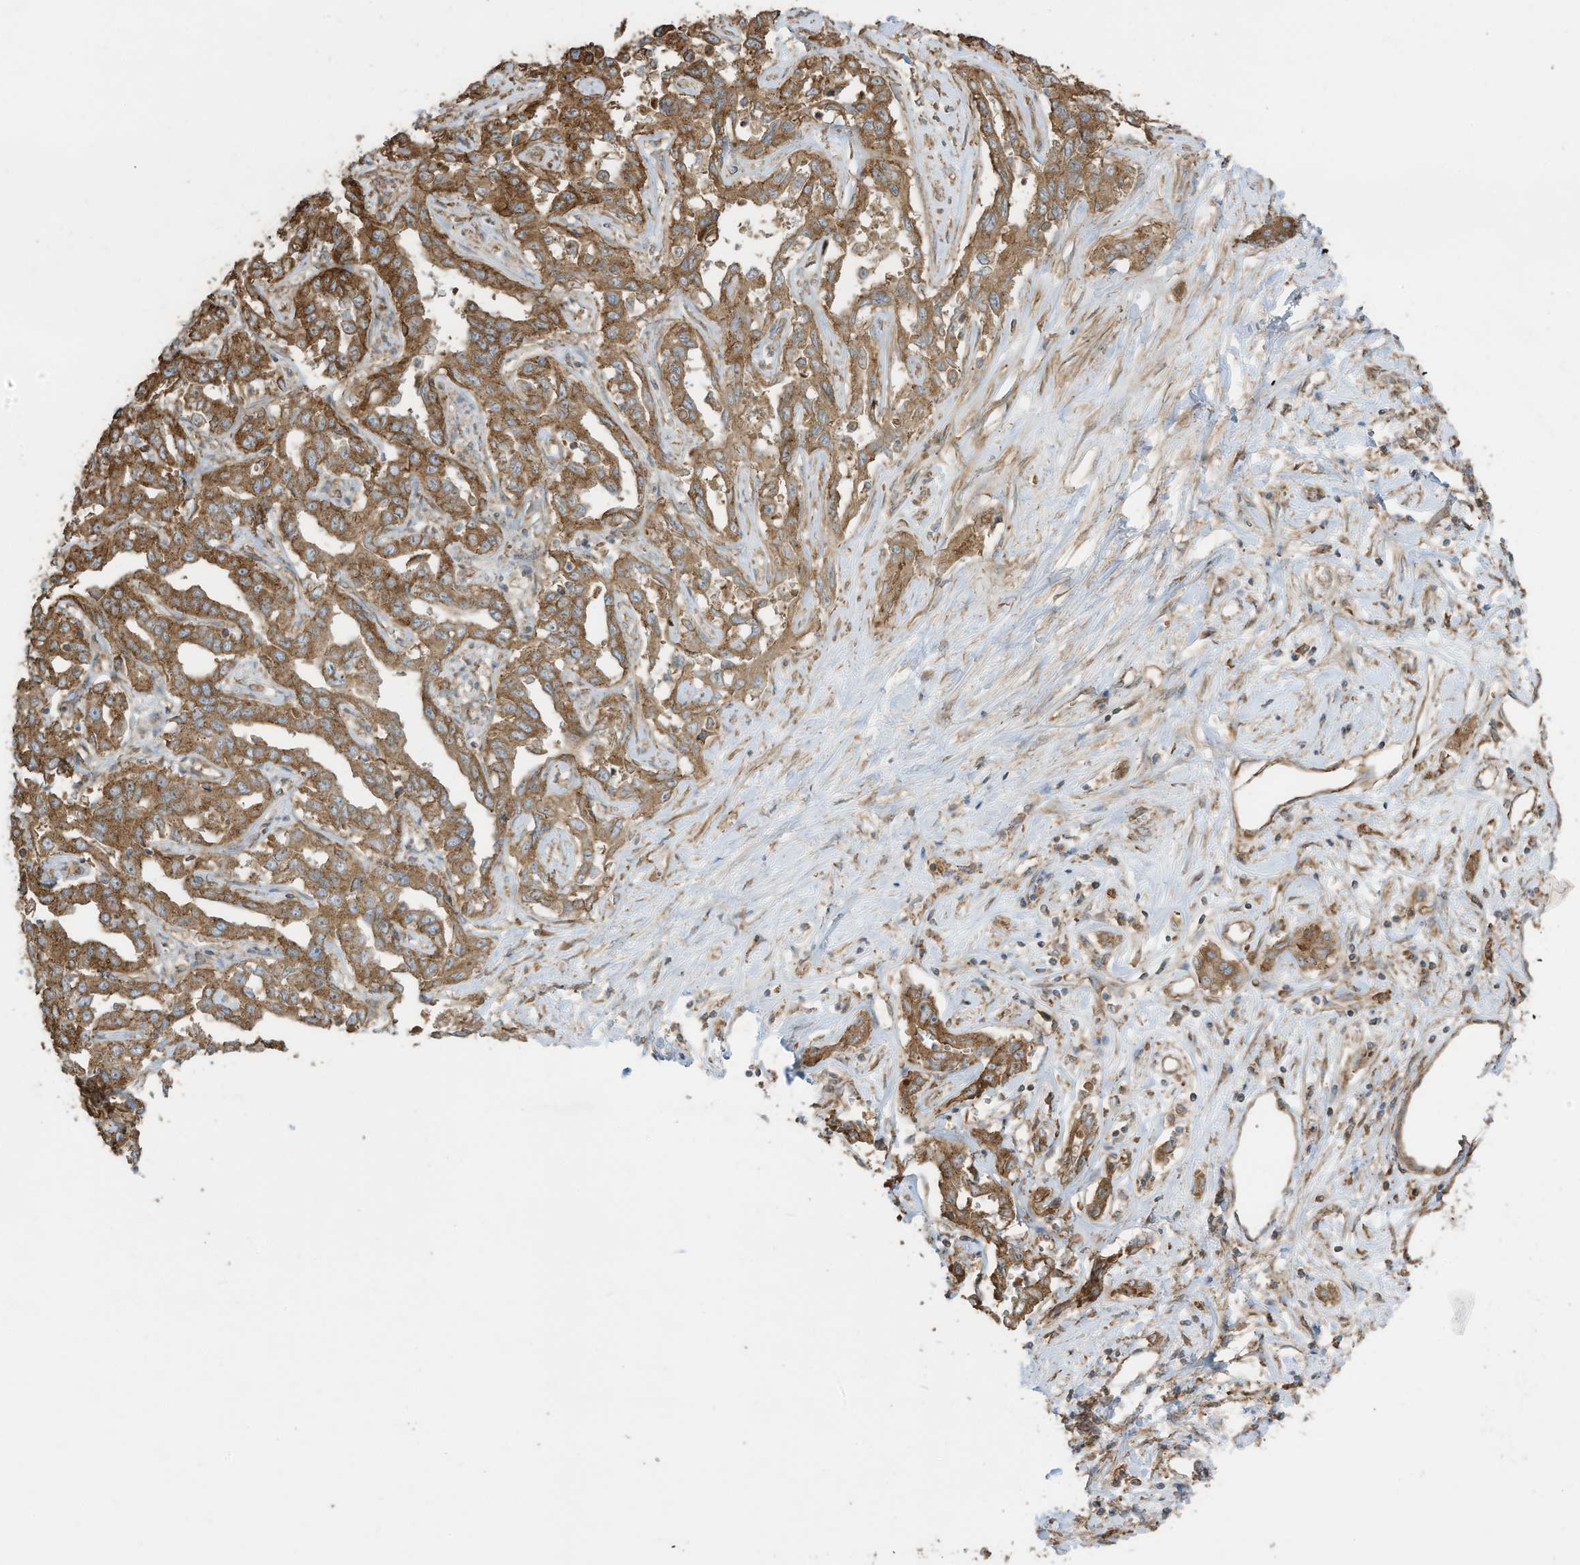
{"staining": {"intensity": "moderate", "quantity": ">75%", "location": "cytoplasmic/membranous"}, "tissue": "liver cancer", "cell_type": "Tumor cells", "image_type": "cancer", "snomed": [{"axis": "morphology", "description": "Cholangiocarcinoma"}, {"axis": "topography", "description": "Liver"}], "caption": "Immunohistochemical staining of human liver cancer (cholangiocarcinoma) displays medium levels of moderate cytoplasmic/membranous protein expression in about >75% of tumor cells.", "gene": "CGAS", "patient": {"sex": "male", "age": 59}}